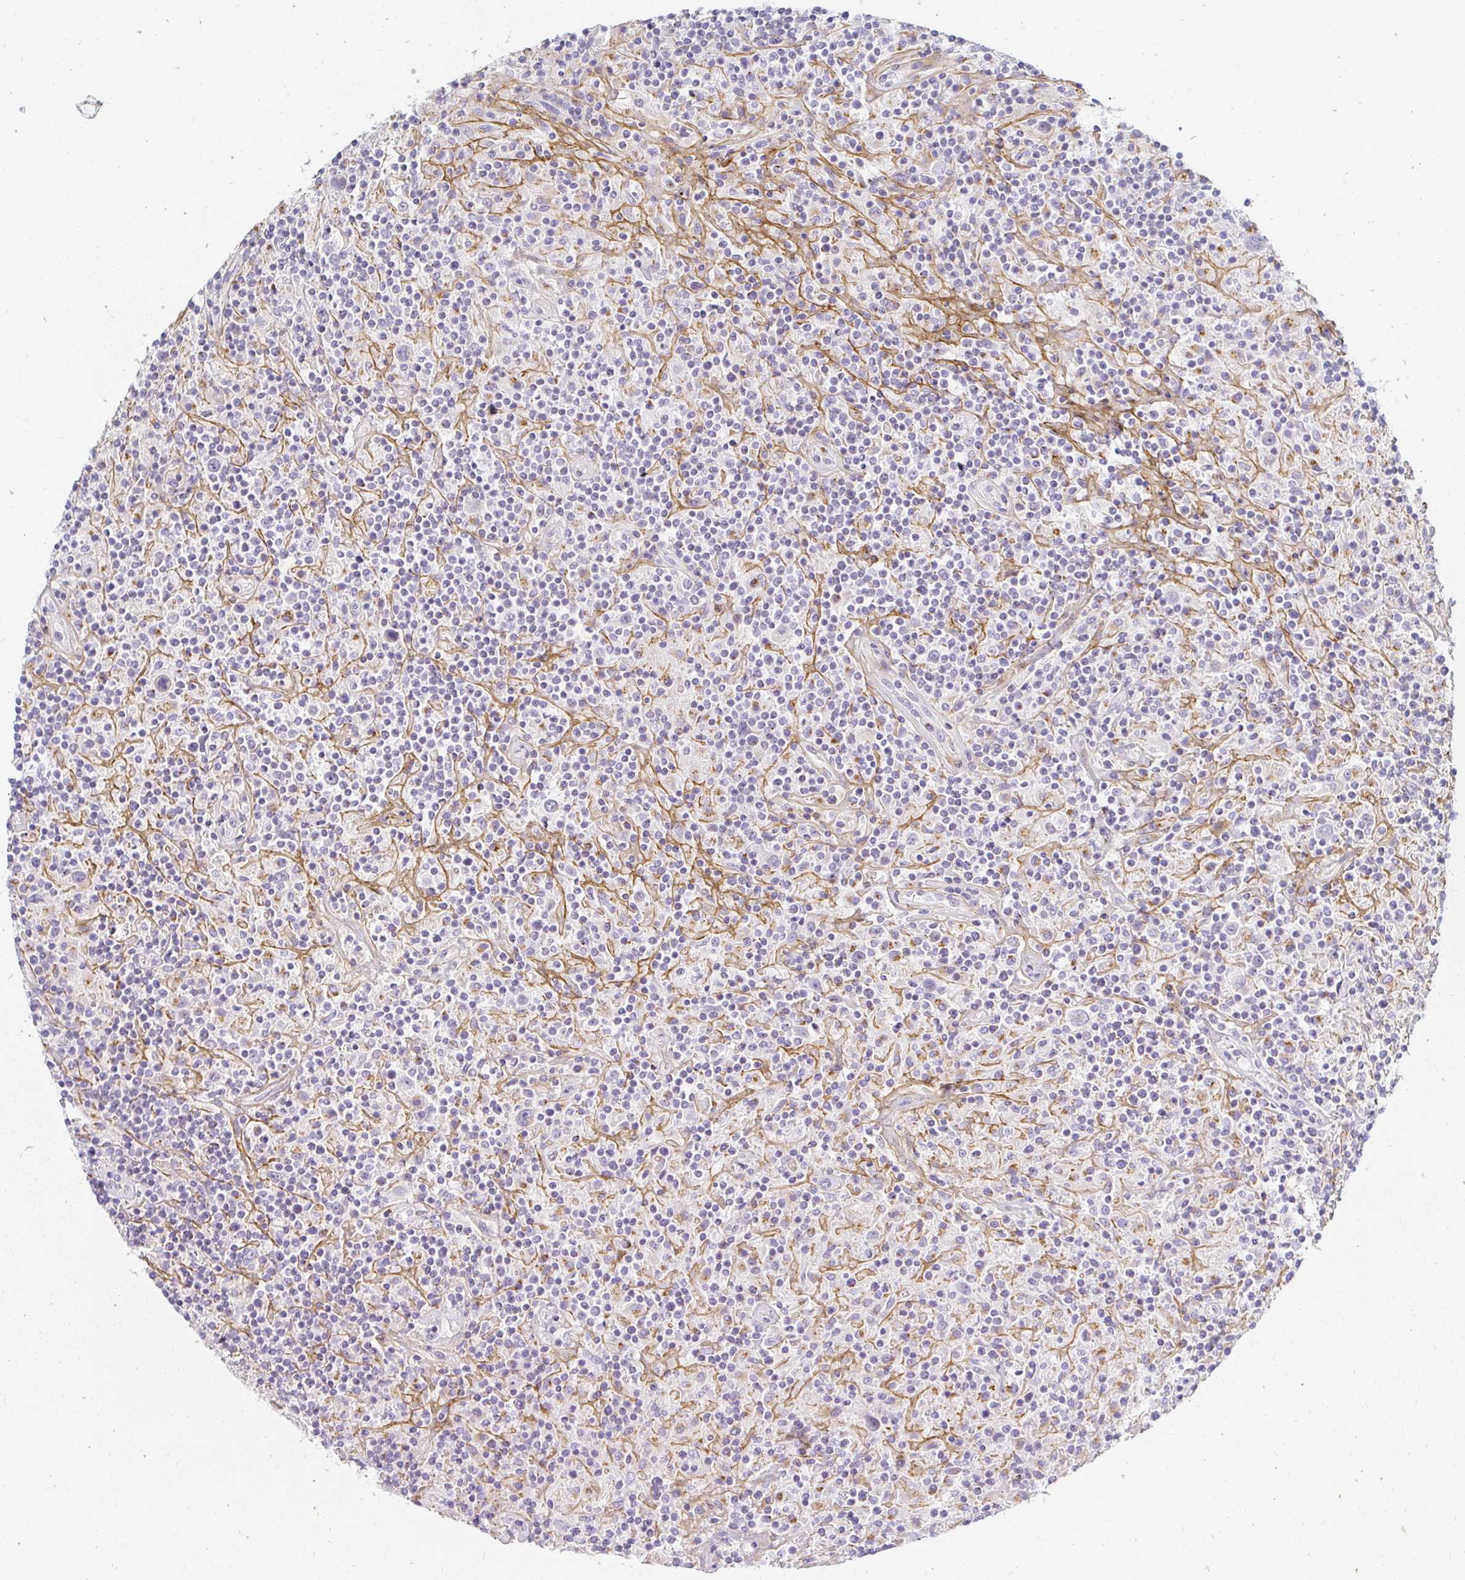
{"staining": {"intensity": "negative", "quantity": "none", "location": "none"}, "tissue": "lymphoma", "cell_type": "Tumor cells", "image_type": "cancer", "snomed": [{"axis": "morphology", "description": "Hodgkin's disease, NOS"}, {"axis": "topography", "description": "Lymph node"}], "caption": "A micrograph of human Hodgkin's disease is negative for staining in tumor cells.", "gene": "OR51D1", "patient": {"sex": "male", "age": 70}}